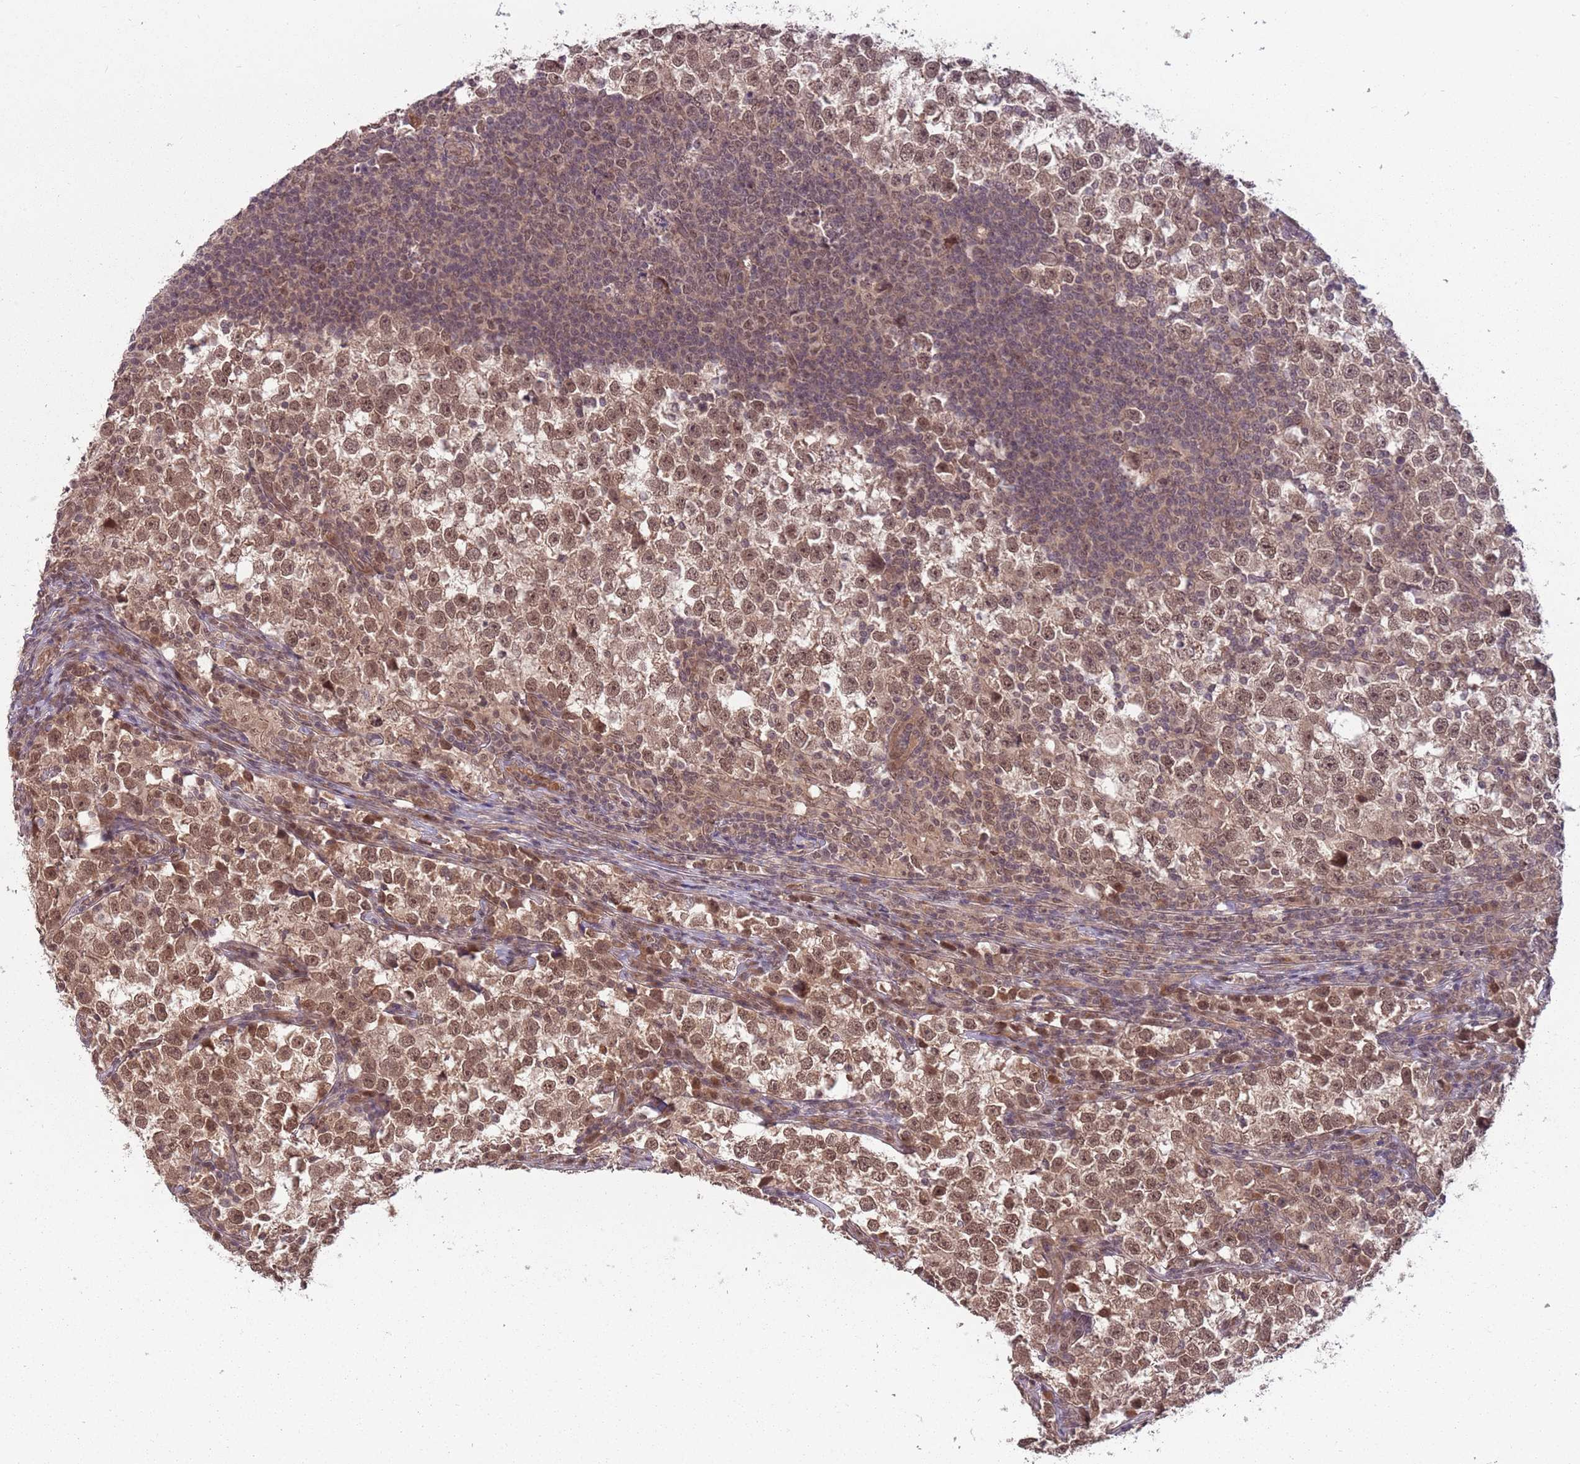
{"staining": {"intensity": "moderate", "quantity": ">75%", "location": "cytoplasmic/membranous,nuclear"}, "tissue": "testis cancer", "cell_type": "Tumor cells", "image_type": "cancer", "snomed": [{"axis": "morphology", "description": "Normal tissue, NOS"}, {"axis": "morphology", "description": "Seminoma, NOS"}, {"axis": "topography", "description": "Testis"}], "caption": "IHC histopathology image of human seminoma (testis) stained for a protein (brown), which demonstrates medium levels of moderate cytoplasmic/membranous and nuclear expression in approximately >75% of tumor cells.", "gene": "ADAMTS3", "patient": {"sex": "male", "age": 43}}